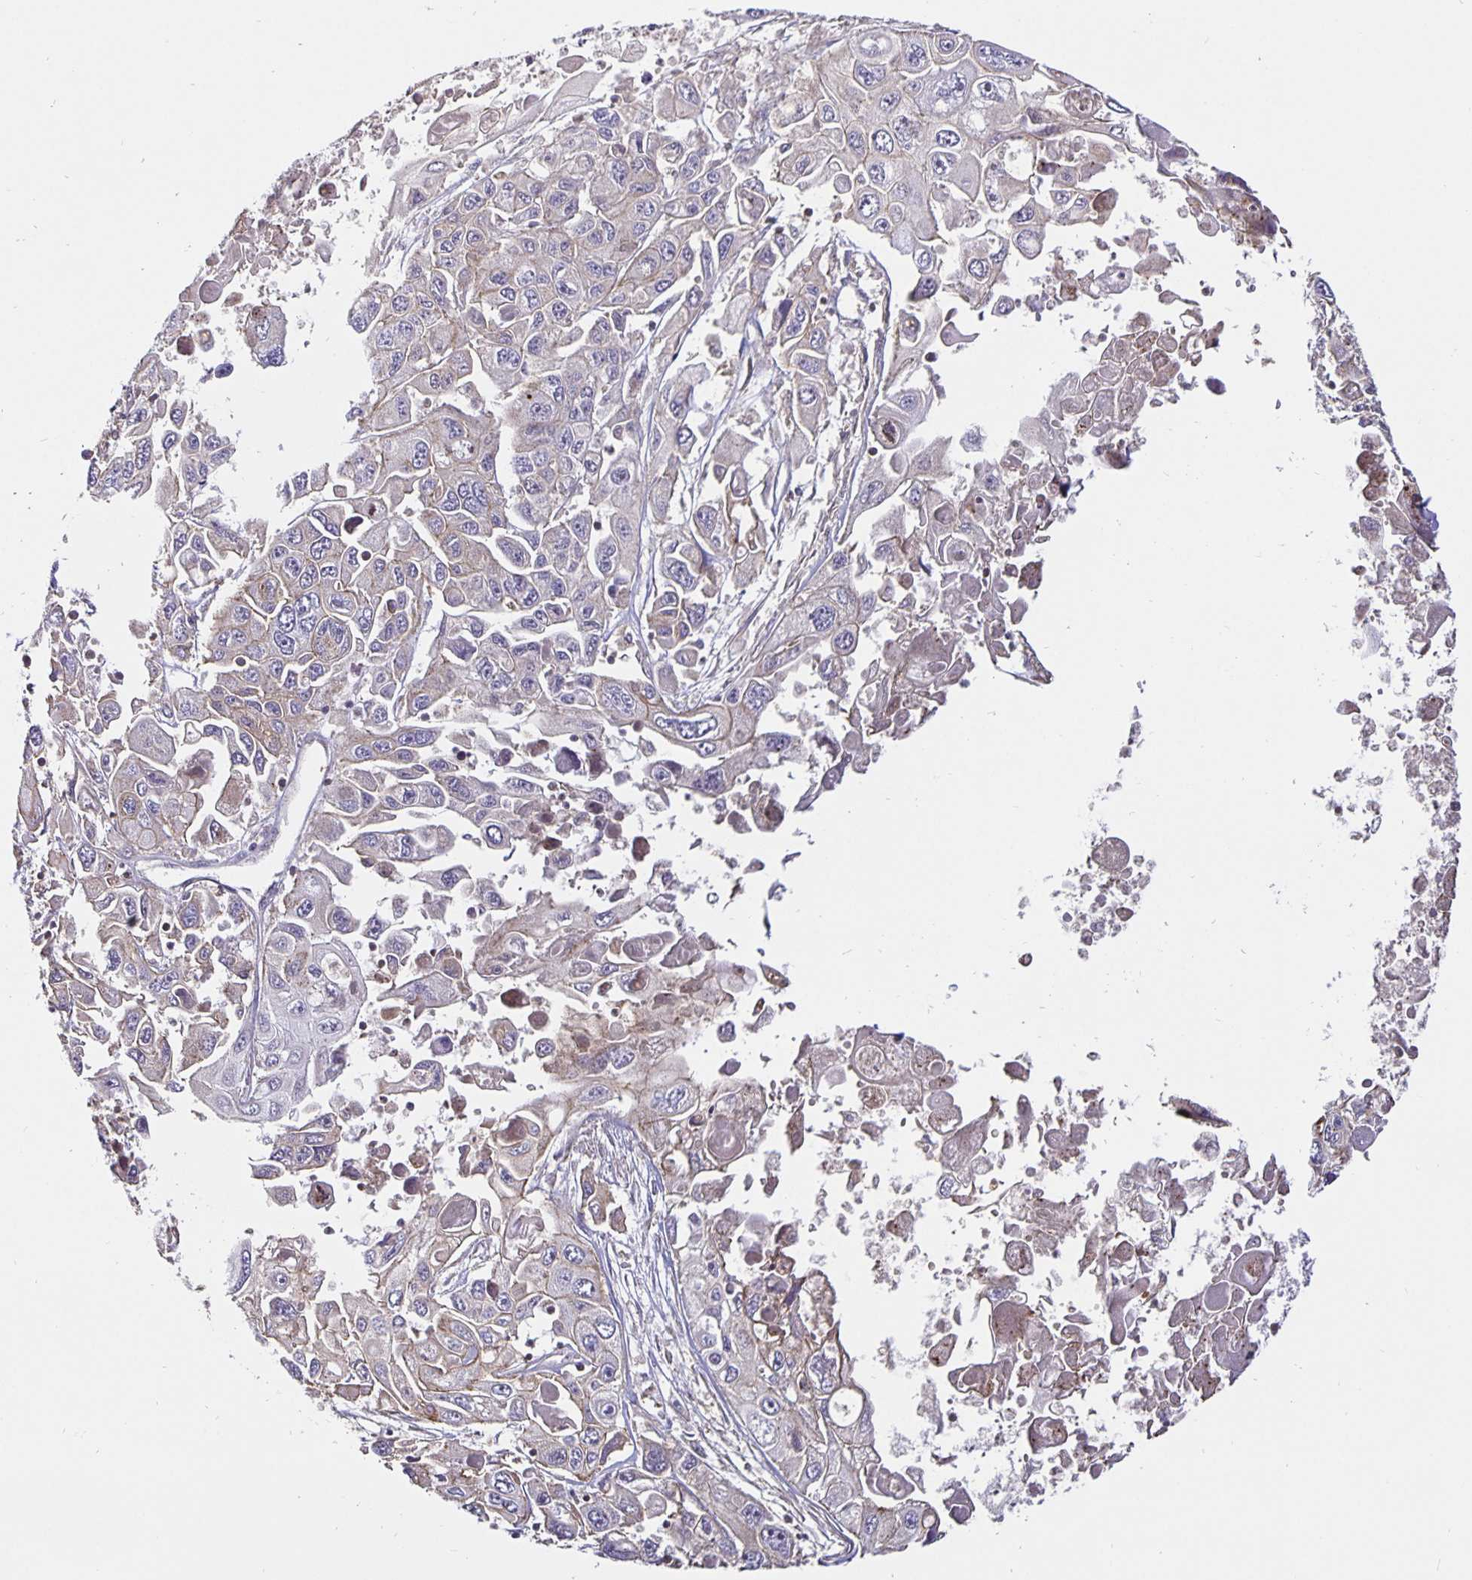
{"staining": {"intensity": "weak", "quantity": "<25%", "location": "cytoplasmic/membranous"}, "tissue": "pancreatic cancer", "cell_type": "Tumor cells", "image_type": "cancer", "snomed": [{"axis": "morphology", "description": "Adenocarcinoma, NOS"}, {"axis": "topography", "description": "Pancreas"}], "caption": "The image reveals no significant staining in tumor cells of adenocarcinoma (pancreatic).", "gene": "TMEM71", "patient": {"sex": "male", "age": 70}}